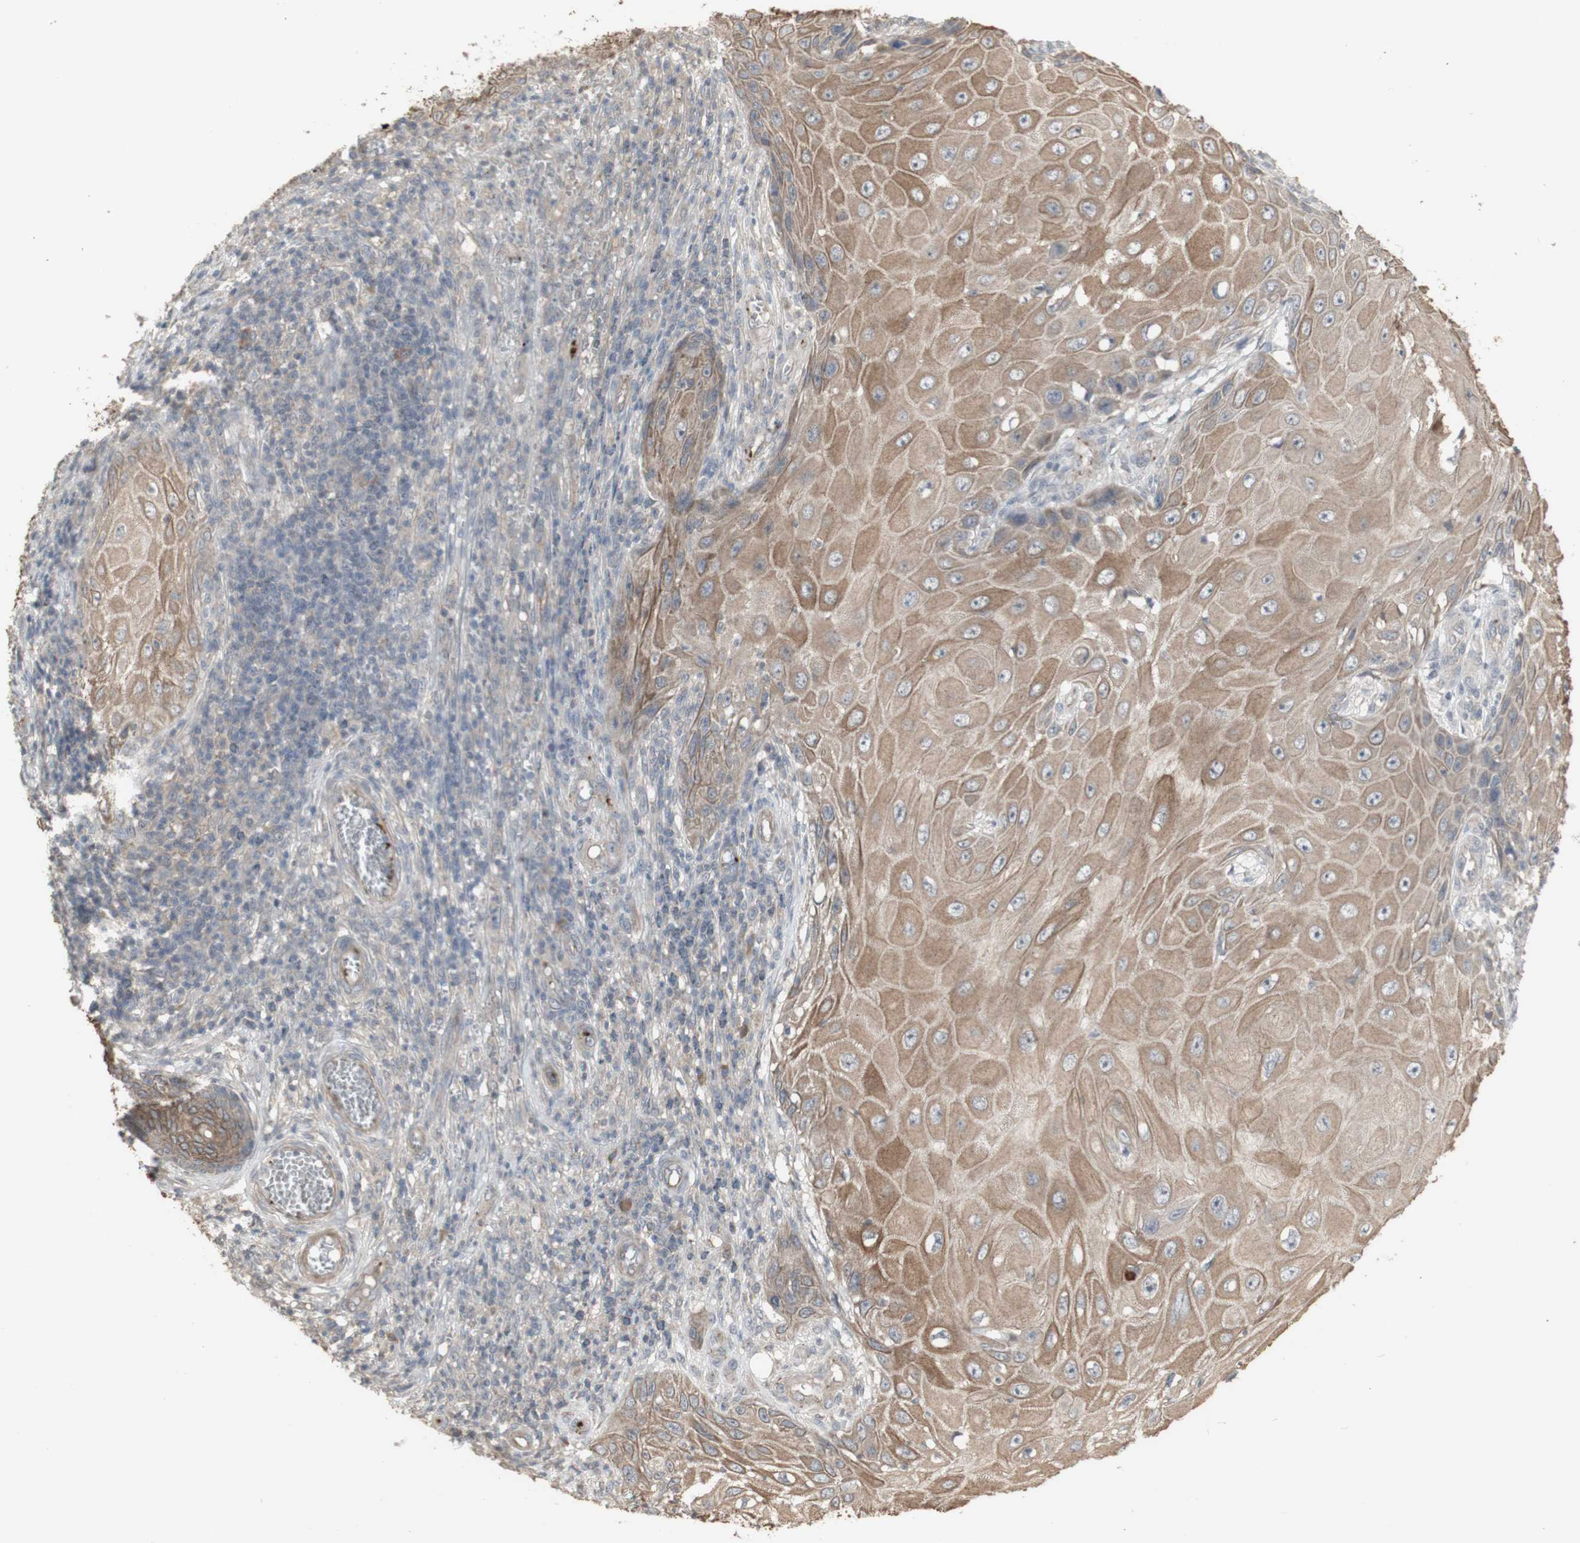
{"staining": {"intensity": "moderate", "quantity": ">75%", "location": "cytoplasmic/membranous"}, "tissue": "skin cancer", "cell_type": "Tumor cells", "image_type": "cancer", "snomed": [{"axis": "morphology", "description": "Squamous cell carcinoma, NOS"}, {"axis": "topography", "description": "Skin"}], "caption": "Squamous cell carcinoma (skin) stained for a protein reveals moderate cytoplasmic/membranous positivity in tumor cells. Nuclei are stained in blue.", "gene": "ALOX12", "patient": {"sex": "female", "age": 73}}